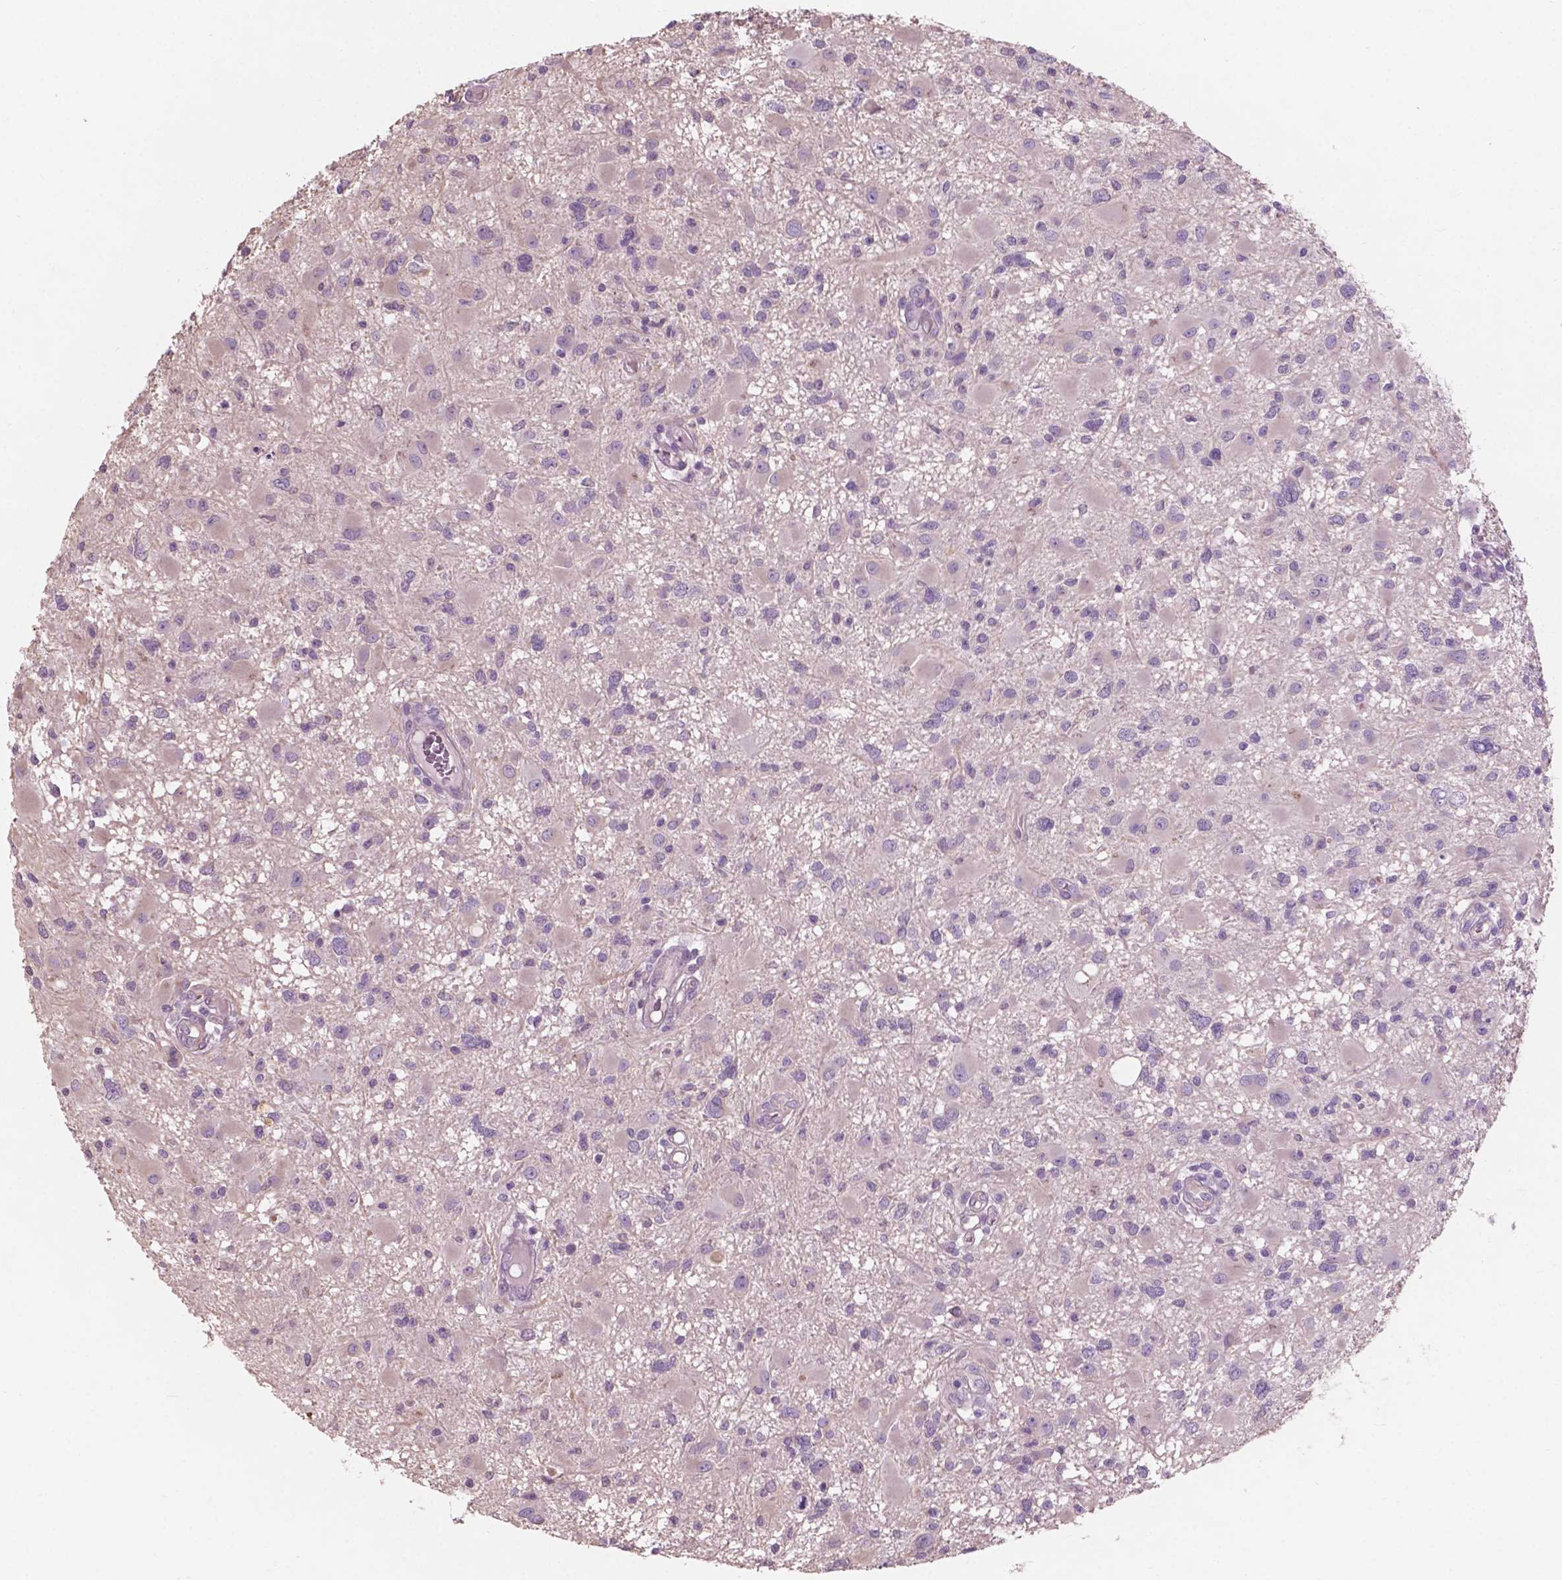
{"staining": {"intensity": "negative", "quantity": "none", "location": "none"}, "tissue": "glioma", "cell_type": "Tumor cells", "image_type": "cancer", "snomed": [{"axis": "morphology", "description": "Glioma, malignant, High grade"}, {"axis": "topography", "description": "Brain"}], "caption": "Histopathology image shows no protein expression in tumor cells of glioma tissue.", "gene": "AWAT1", "patient": {"sex": "male", "age": 54}}